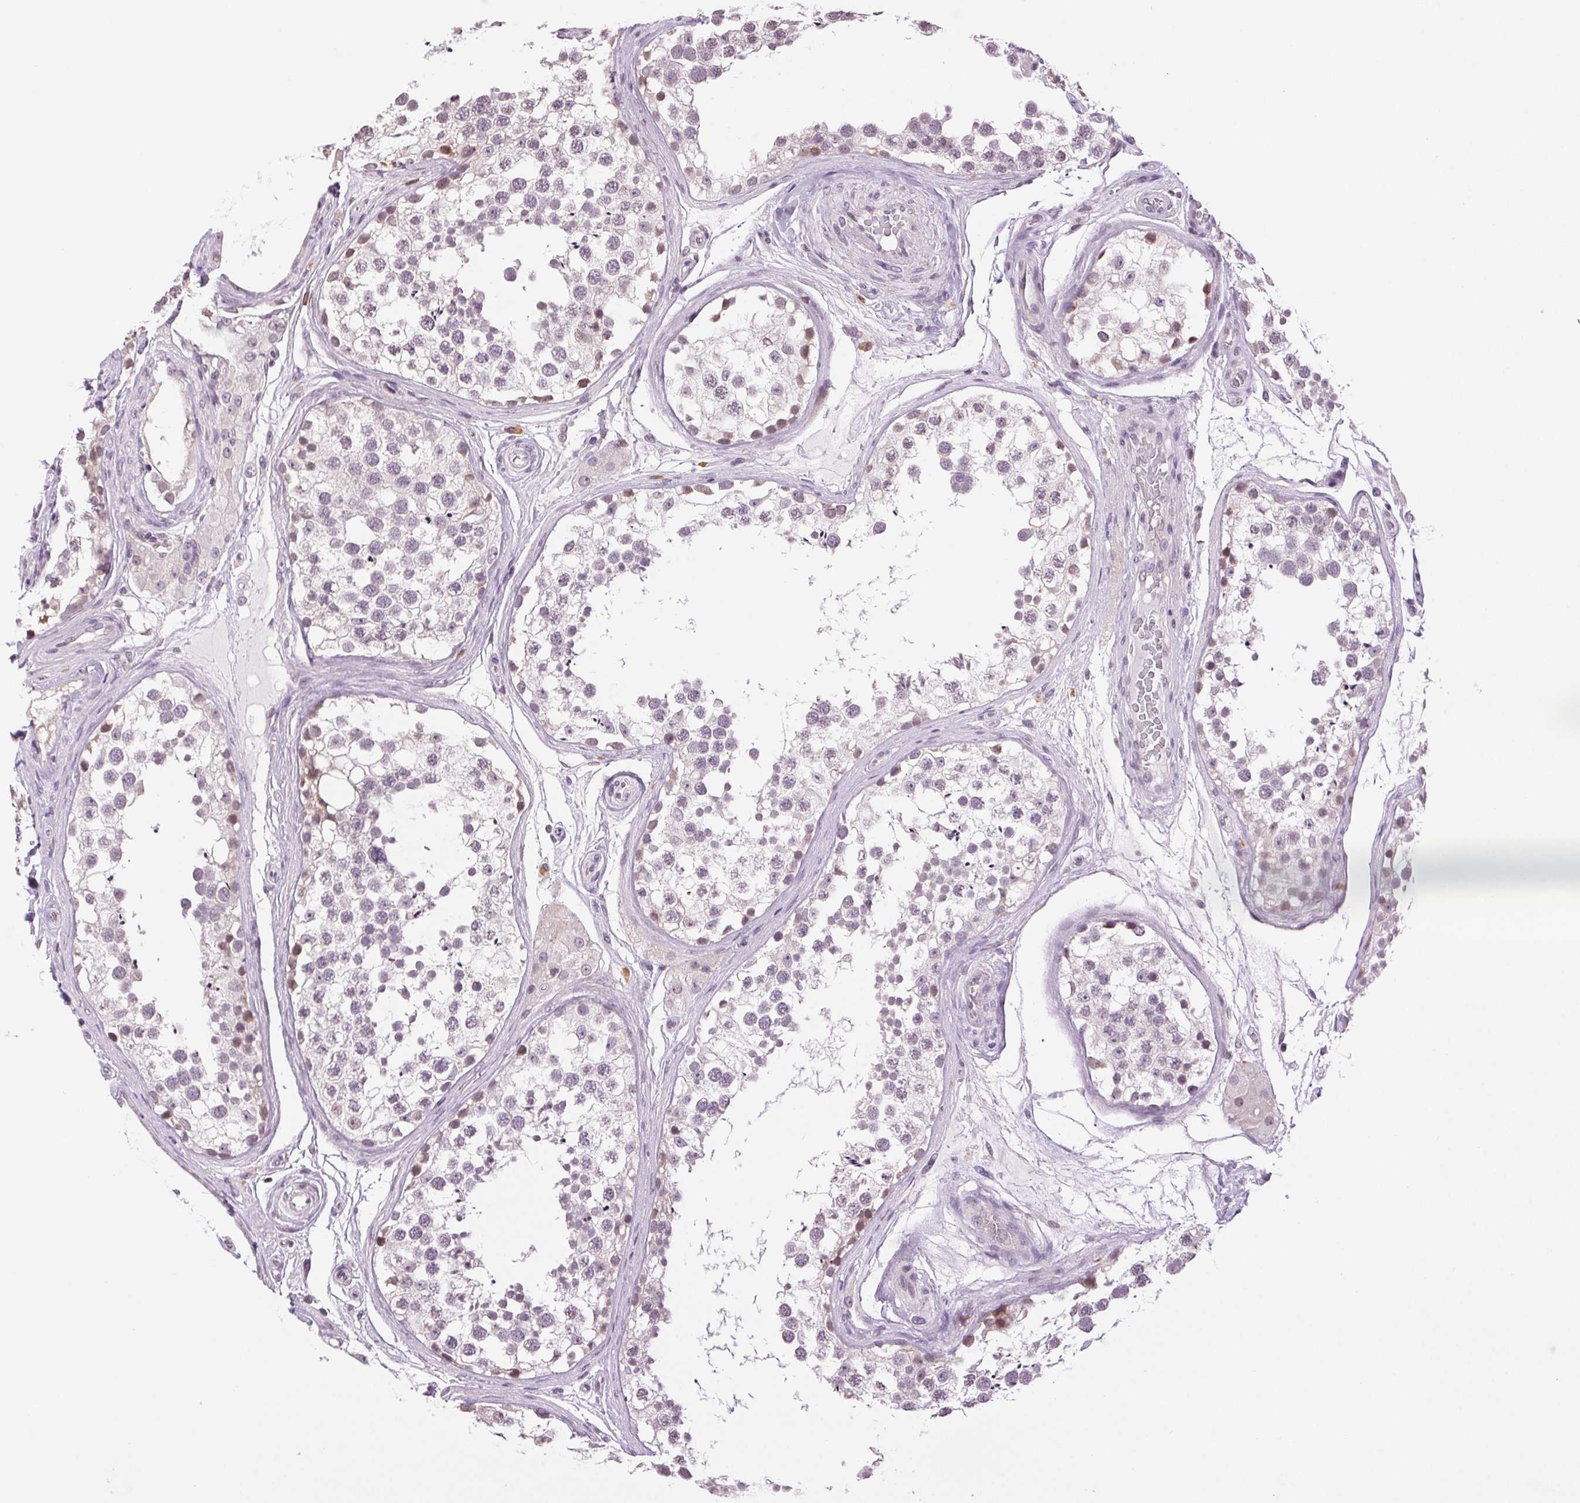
{"staining": {"intensity": "weak", "quantity": "<25%", "location": "nuclear"}, "tissue": "testis", "cell_type": "Cells in seminiferous ducts", "image_type": "normal", "snomed": [{"axis": "morphology", "description": "Normal tissue, NOS"}, {"axis": "morphology", "description": "Seminoma, NOS"}, {"axis": "topography", "description": "Testis"}], "caption": "Human testis stained for a protein using immunohistochemistry shows no expression in cells in seminiferous ducts.", "gene": "TNNT3", "patient": {"sex": "male", "age": 65}}